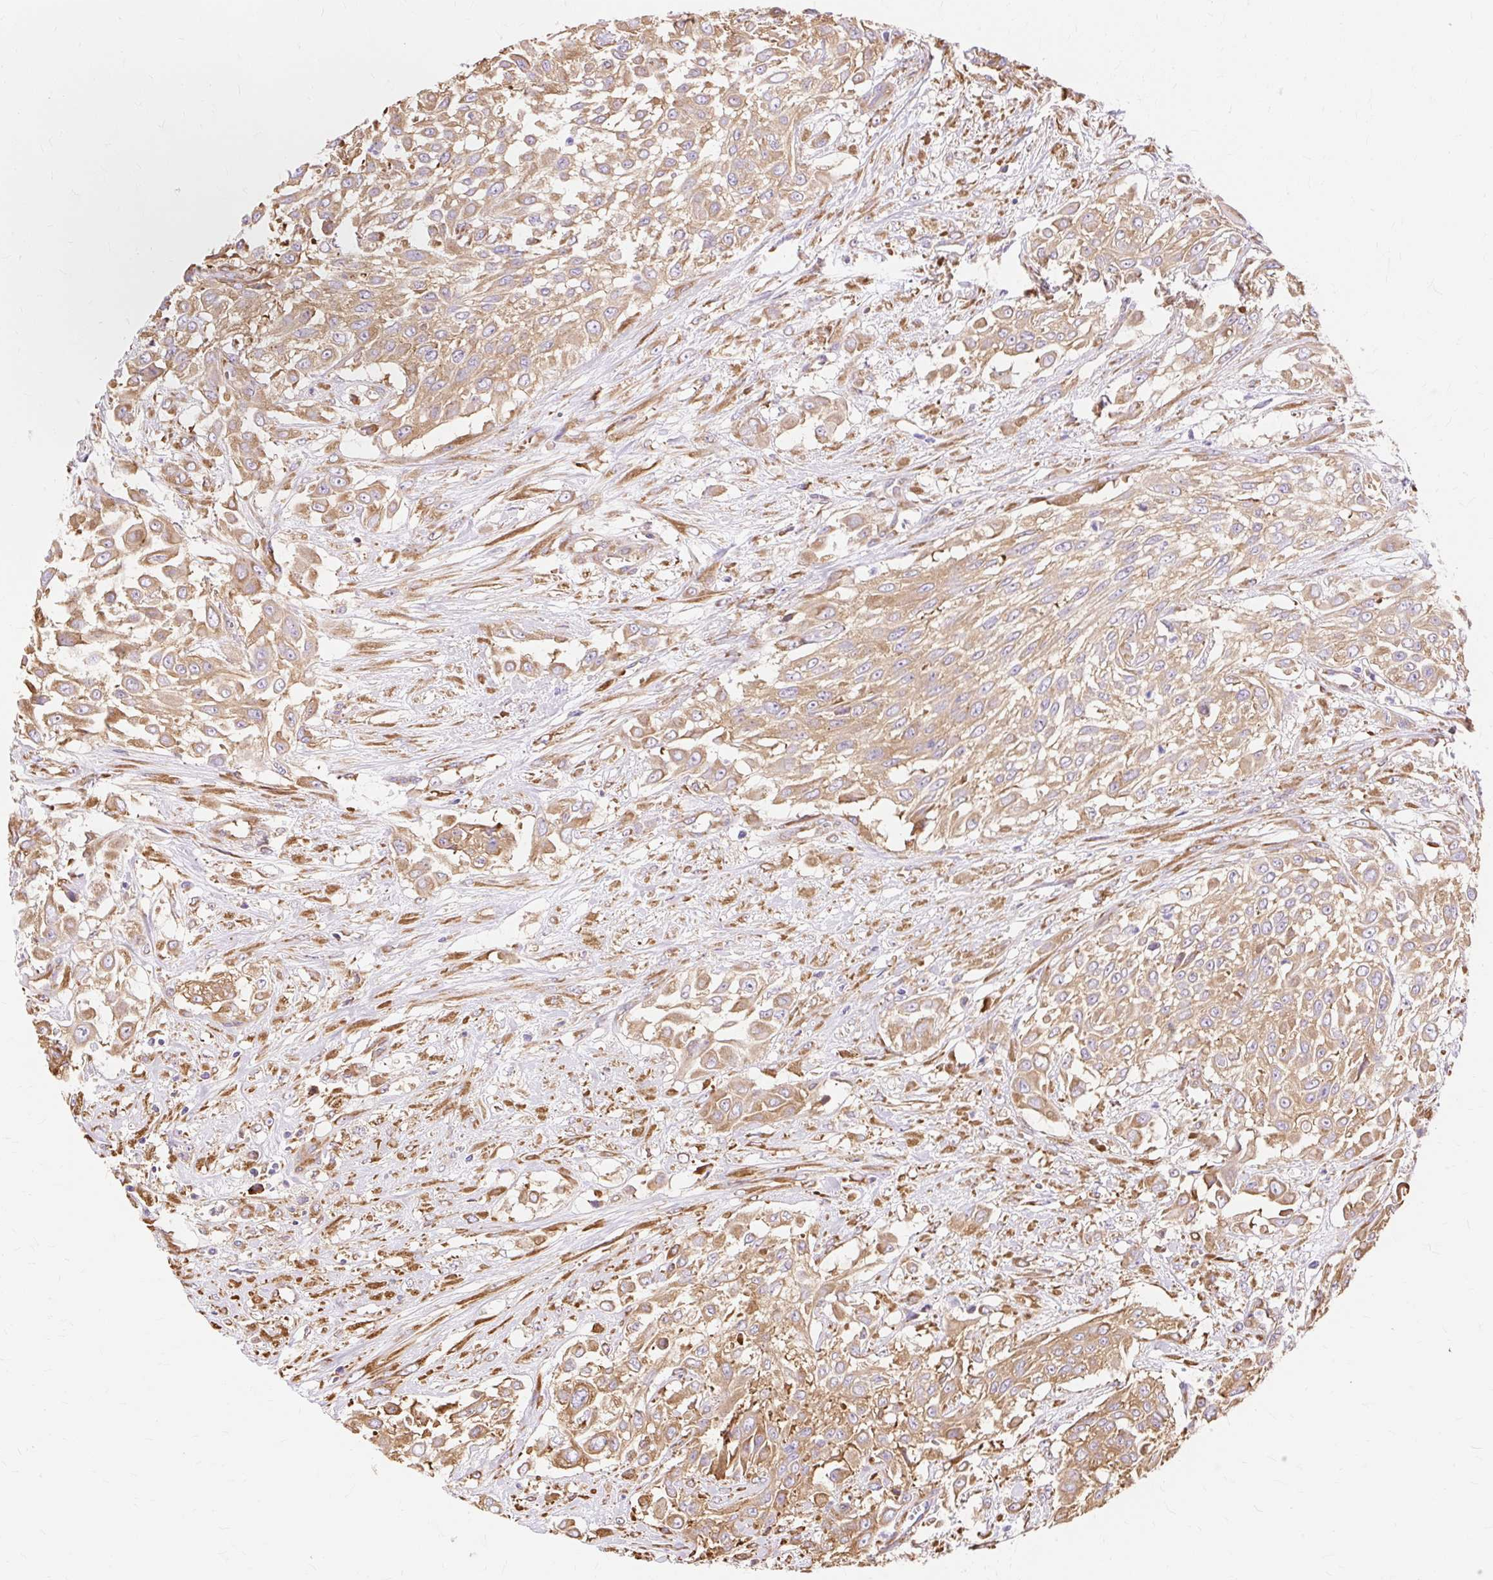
{"staining": {"intensity": "moderate", "quantity": ">75%", "location": "cytoplasmic/membranous"}, "tissue": "urothelial cancer", "cell_type": "Tumor cells", "image_type": "cancer", "snomed": [{"axis": "morphology", "description": "Urothelial carcinoma, High grade"}, {"axis": "topography", "description": "Urinary bladder"}], "caption": "A brown stain labels moderate cytoplasmic/membranous expression of a protein in urothelial carcinoma (high-grade) tumor cells.", "gene": "RPS17", "patient": {"sex": "male", "age": 57}}